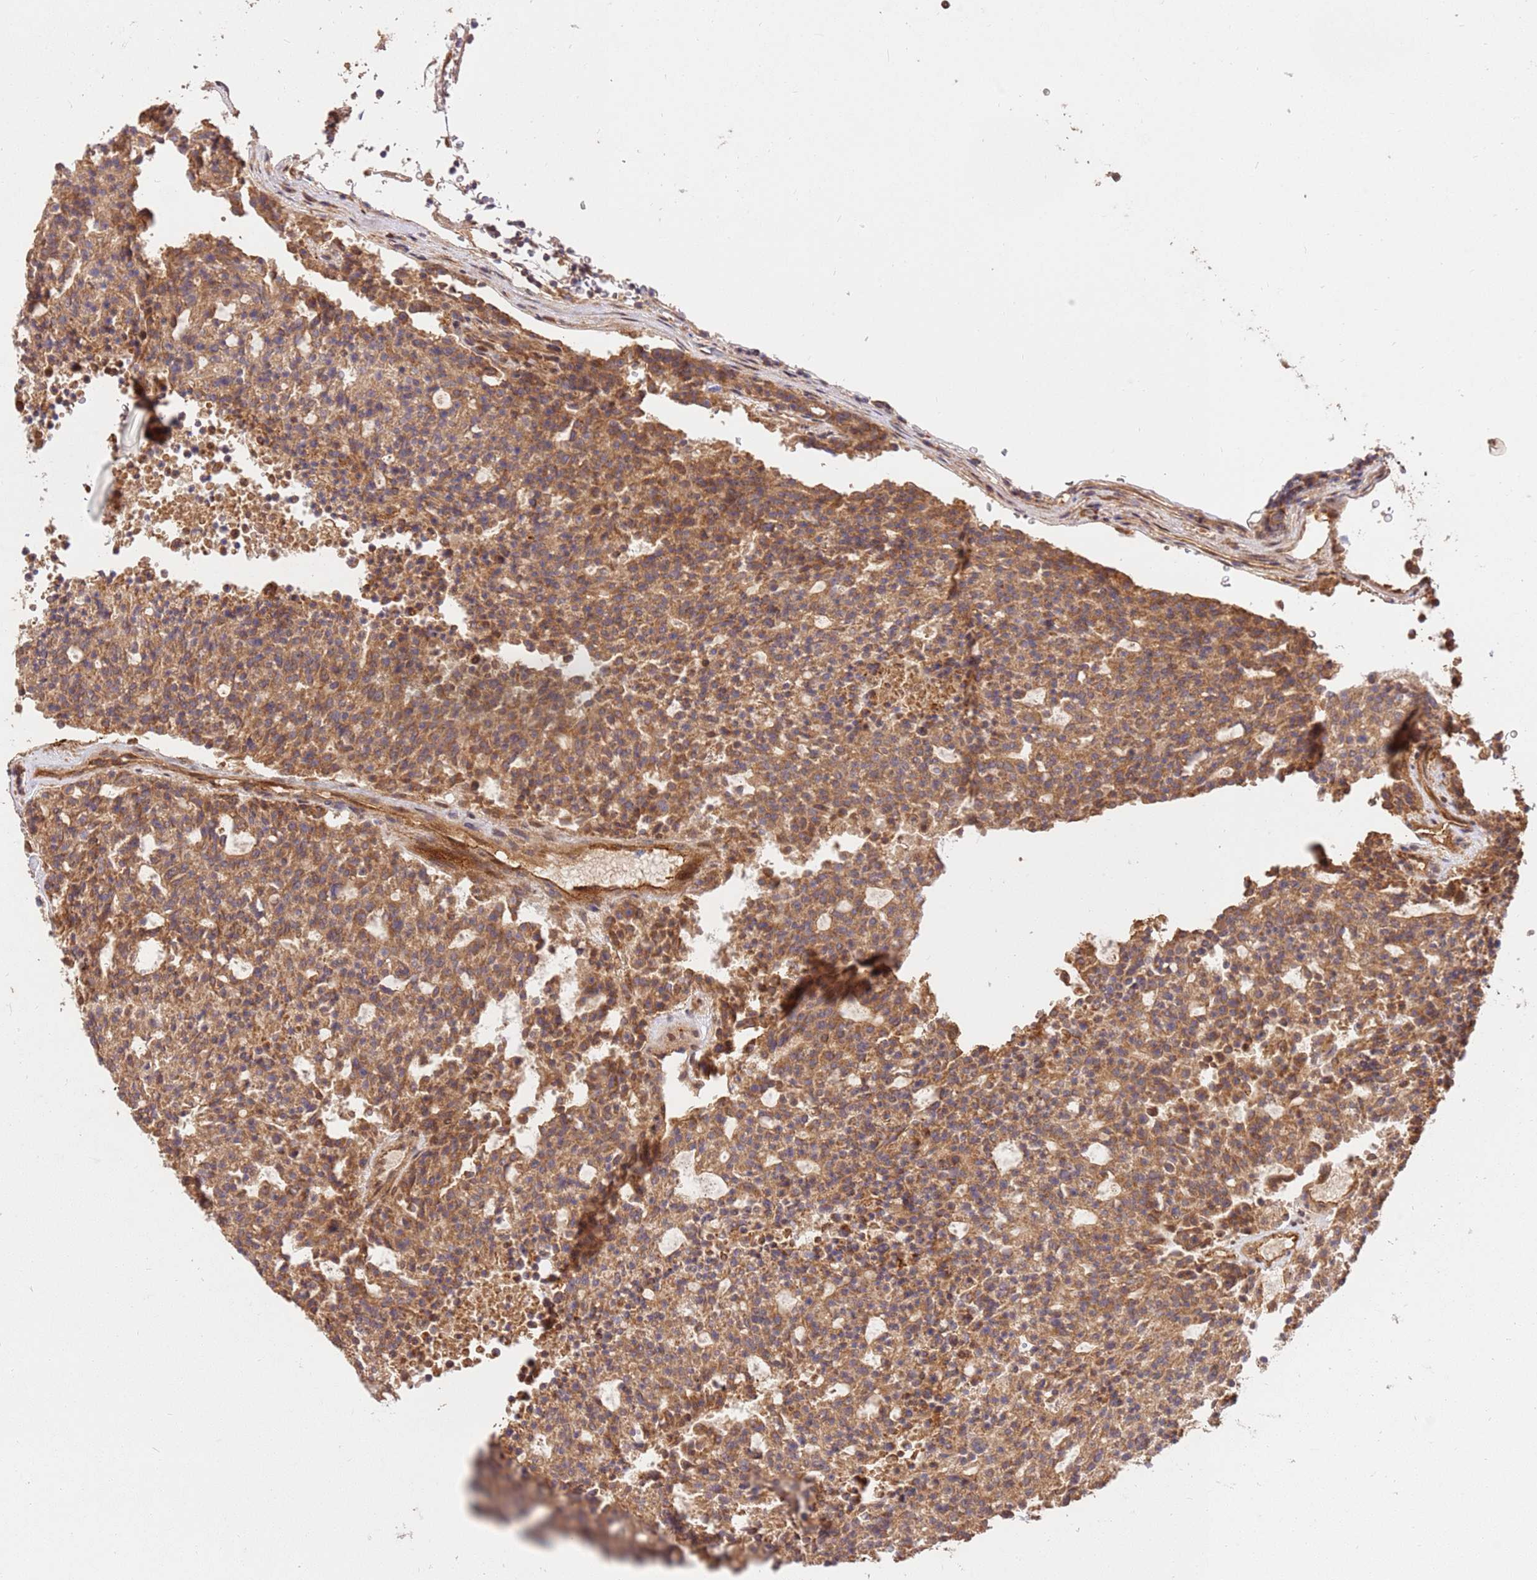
{"staining": {"intensity": "moderate", "quantity": ">75%", "location": "cytoplasmic/membranous"}, "tissue": "carcinoid", "cell_type": "Tumor cells", "image_type": "cancer", "snomed": [{"axis": "morphology", "description": "Carcinoid, malignant, NOS"}, {"axis": "topography", "description": "Pancreas"}], "caption": "A photomicrograph of carcinoid stained for a protein exhibits moderate cytoplasmic/membranous brown staining in tumor cells. (Brightfield microscopy of DAB IHC at high magnification).", "gene": "KATNAL2", "patient": {"sex": "female", "age": 54}}